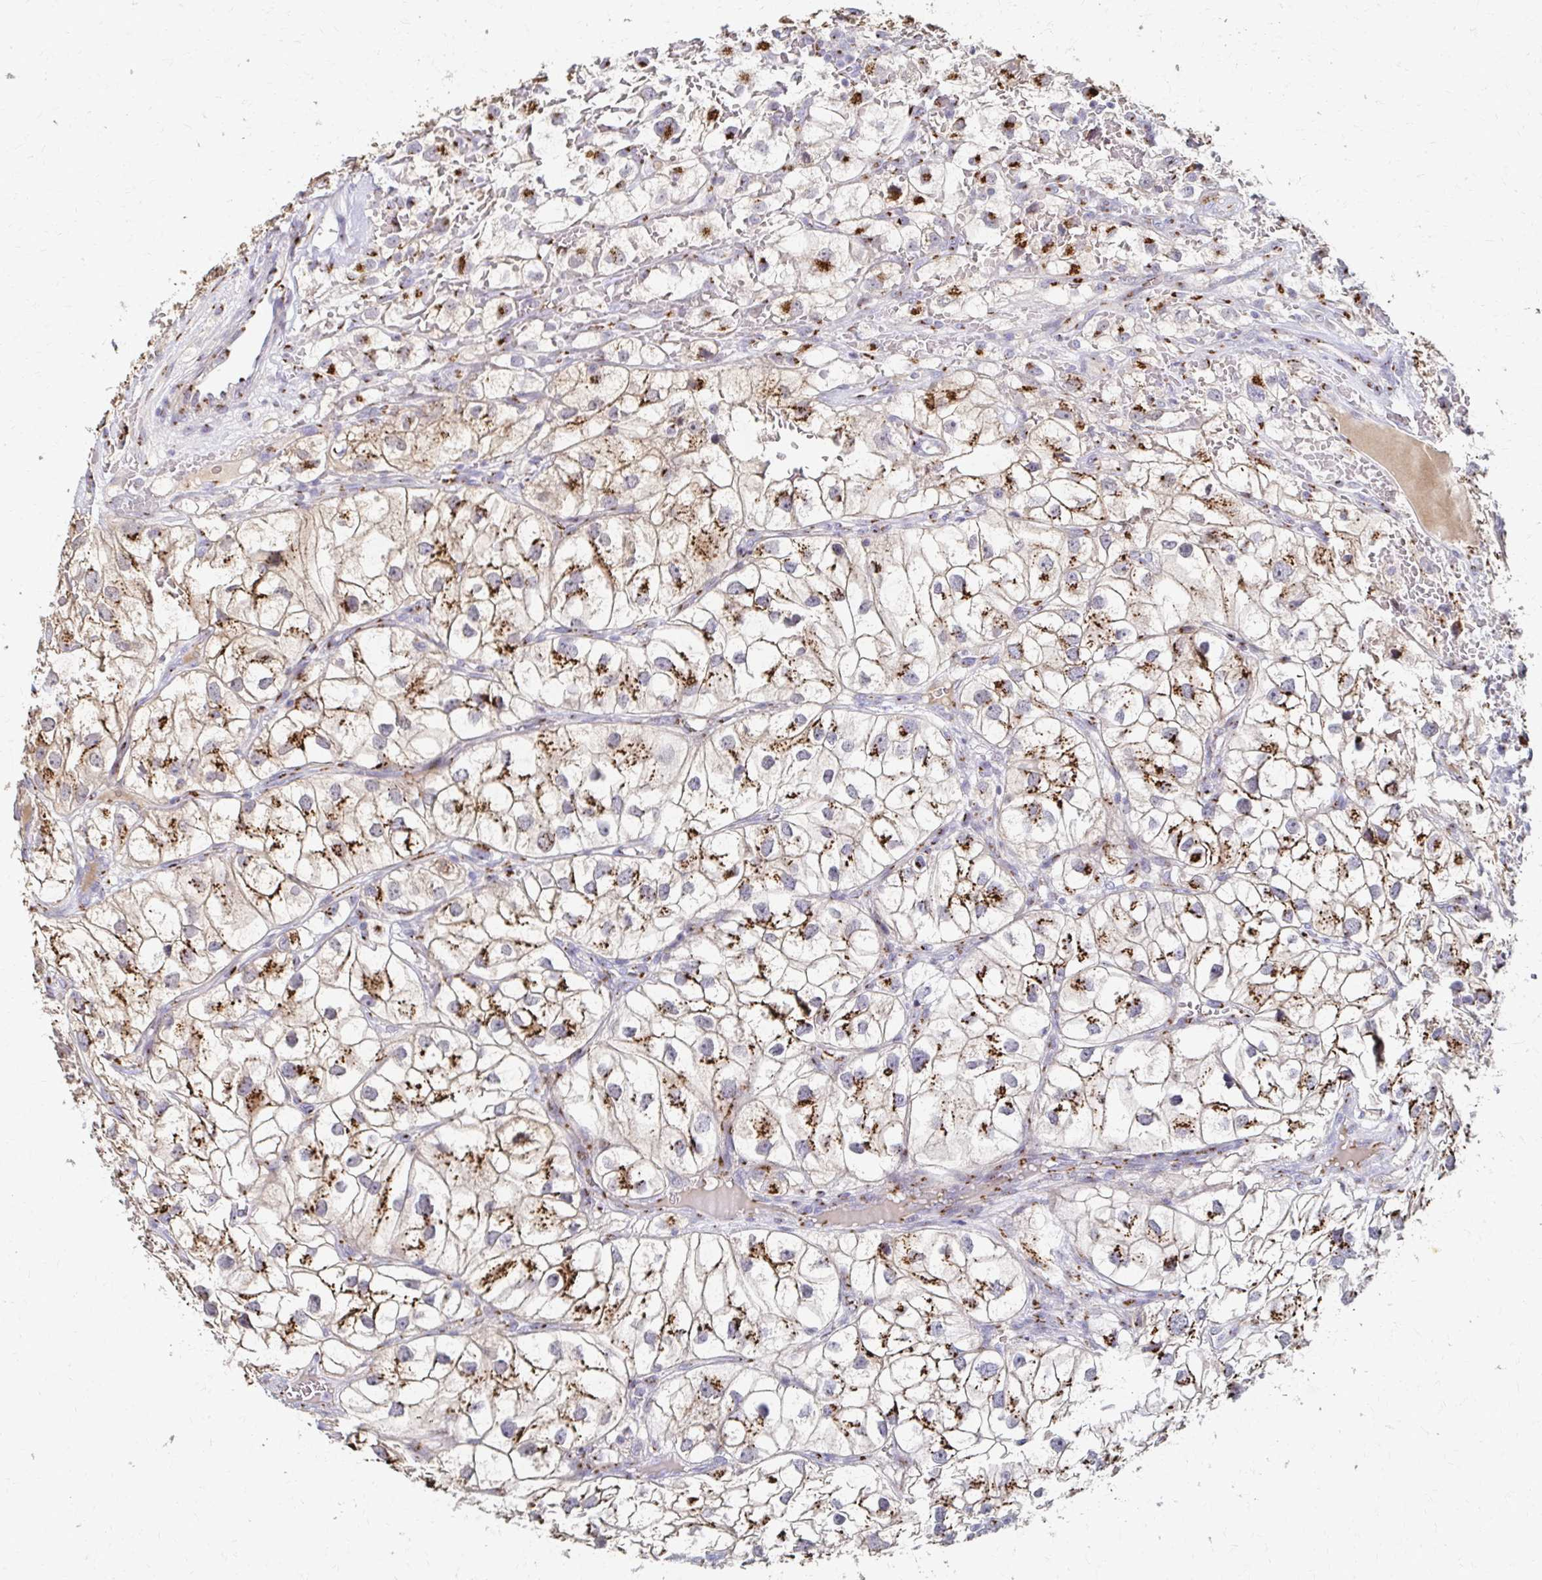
{"staining": {"intensity": "strong", "quantity": ">75%", "location": "cytoplasmic/membranous"}, "tissue": "renal cancer", "cell_type": "Tumor cells", "image_type": "cancer", "snomed": [{"axis": "morphology", "description": "Adenocarcinoma, NOS"}, {"axis": "topography", "description": "Kidney"}], "caption": "A brown stain labels strong cytoplasmic/membranous staining of a protein in human renal adenocarcinoma tumor cells.", "gene": "TM9SF1", "patient": {"sex": "male", "age": 59}}